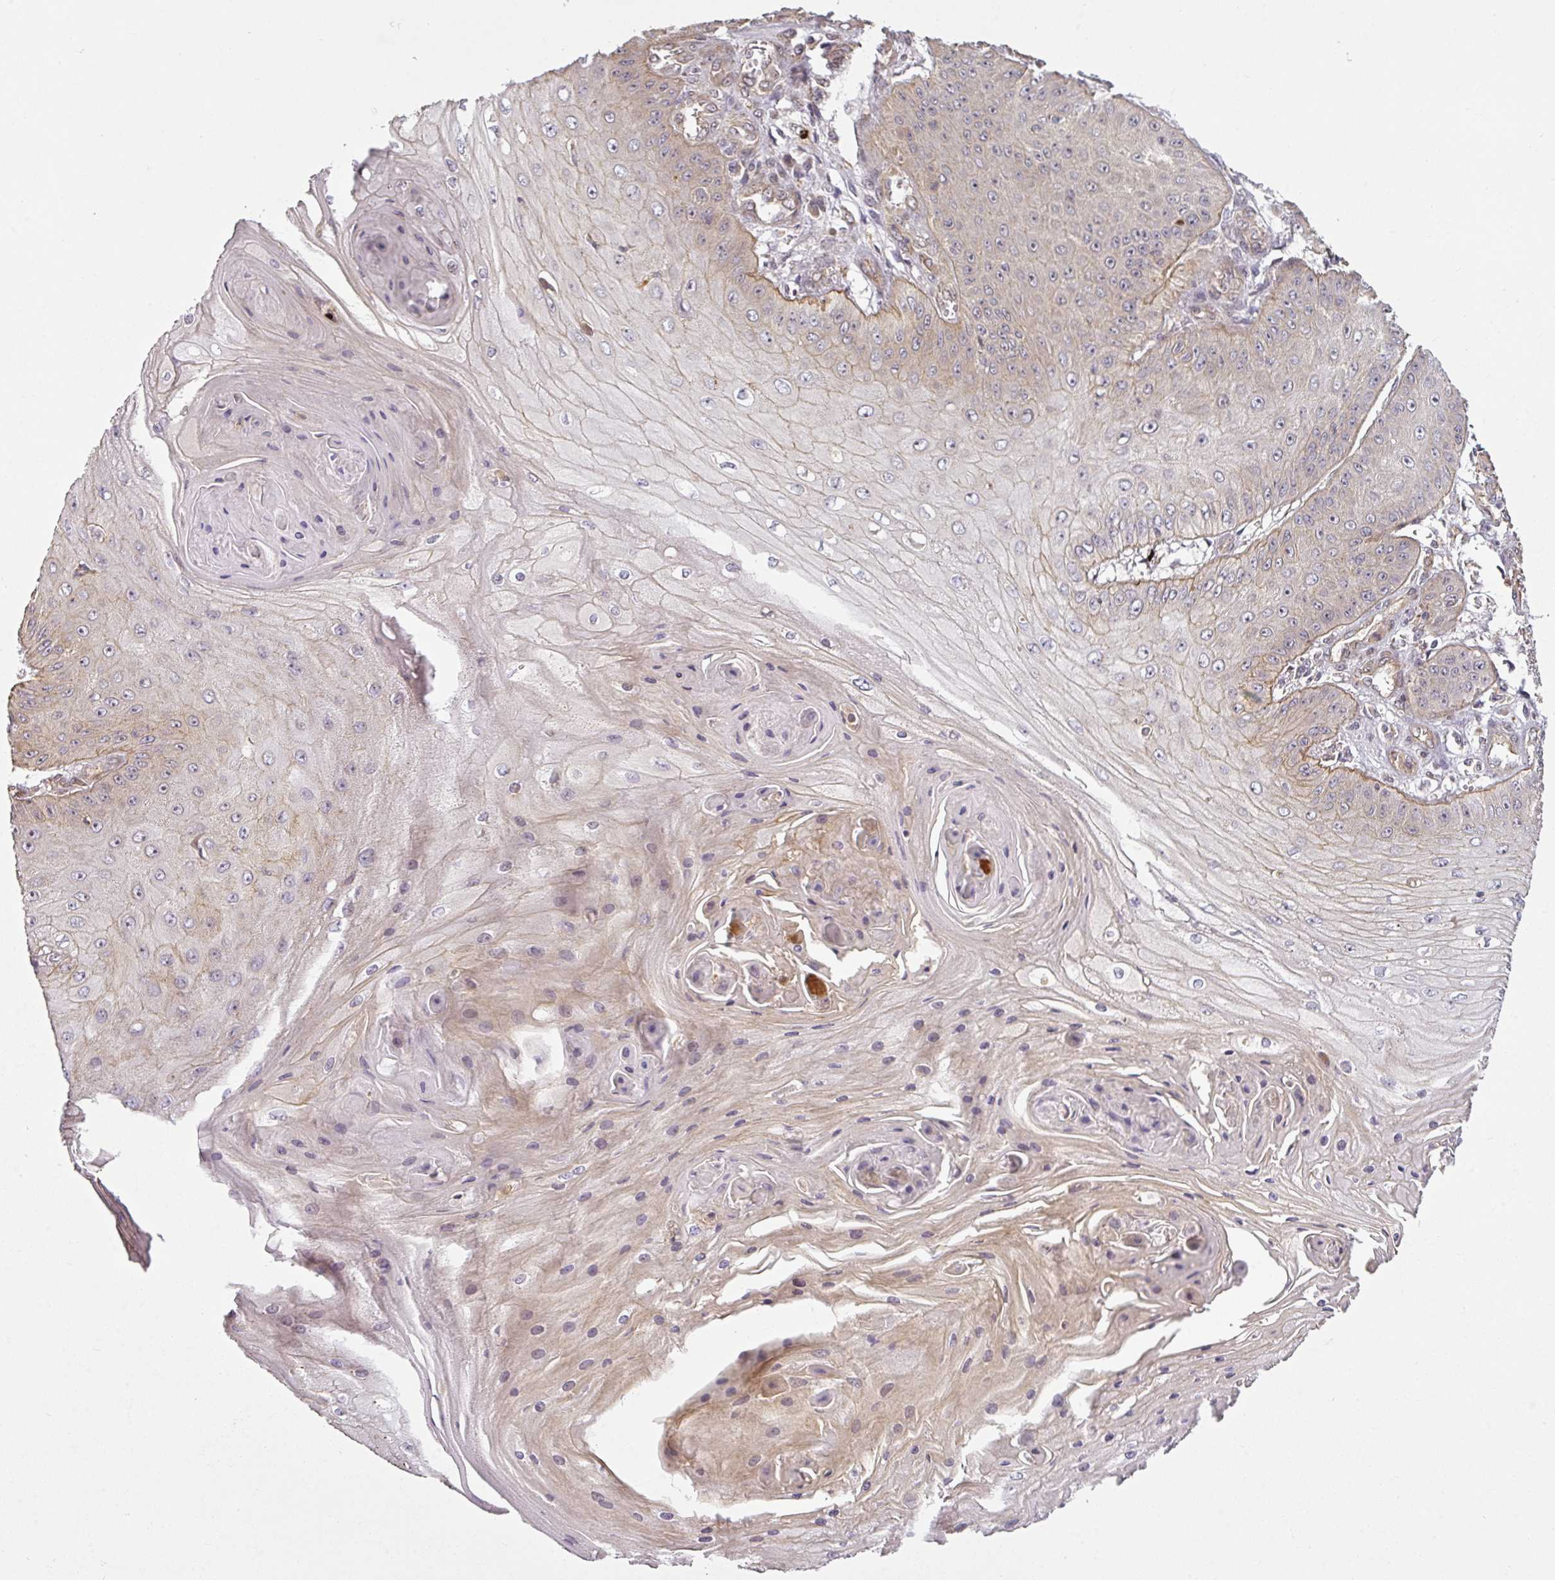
{"staining": {"intensity": "weak", "quantity": "<25%", "location": "cytoplasmic/membranous"}, "tissue": "skin cancer", "cell_type": "Tumor cells", "image_type": "cancer", "snomed": [{"axis": "morphology", "description": "Squamous cell carcinoma, NOS"}, {"axis": "topography", "description": "Skin"}], "caption": "DAB (3,3'-diaminobenzidine) immunohistochemical staining of squamous cell carcinoma (skin) reveals no significant expression in tumor cells.", "gene": "DIMT1", "patient": {"sex": "male", "age": 70}}